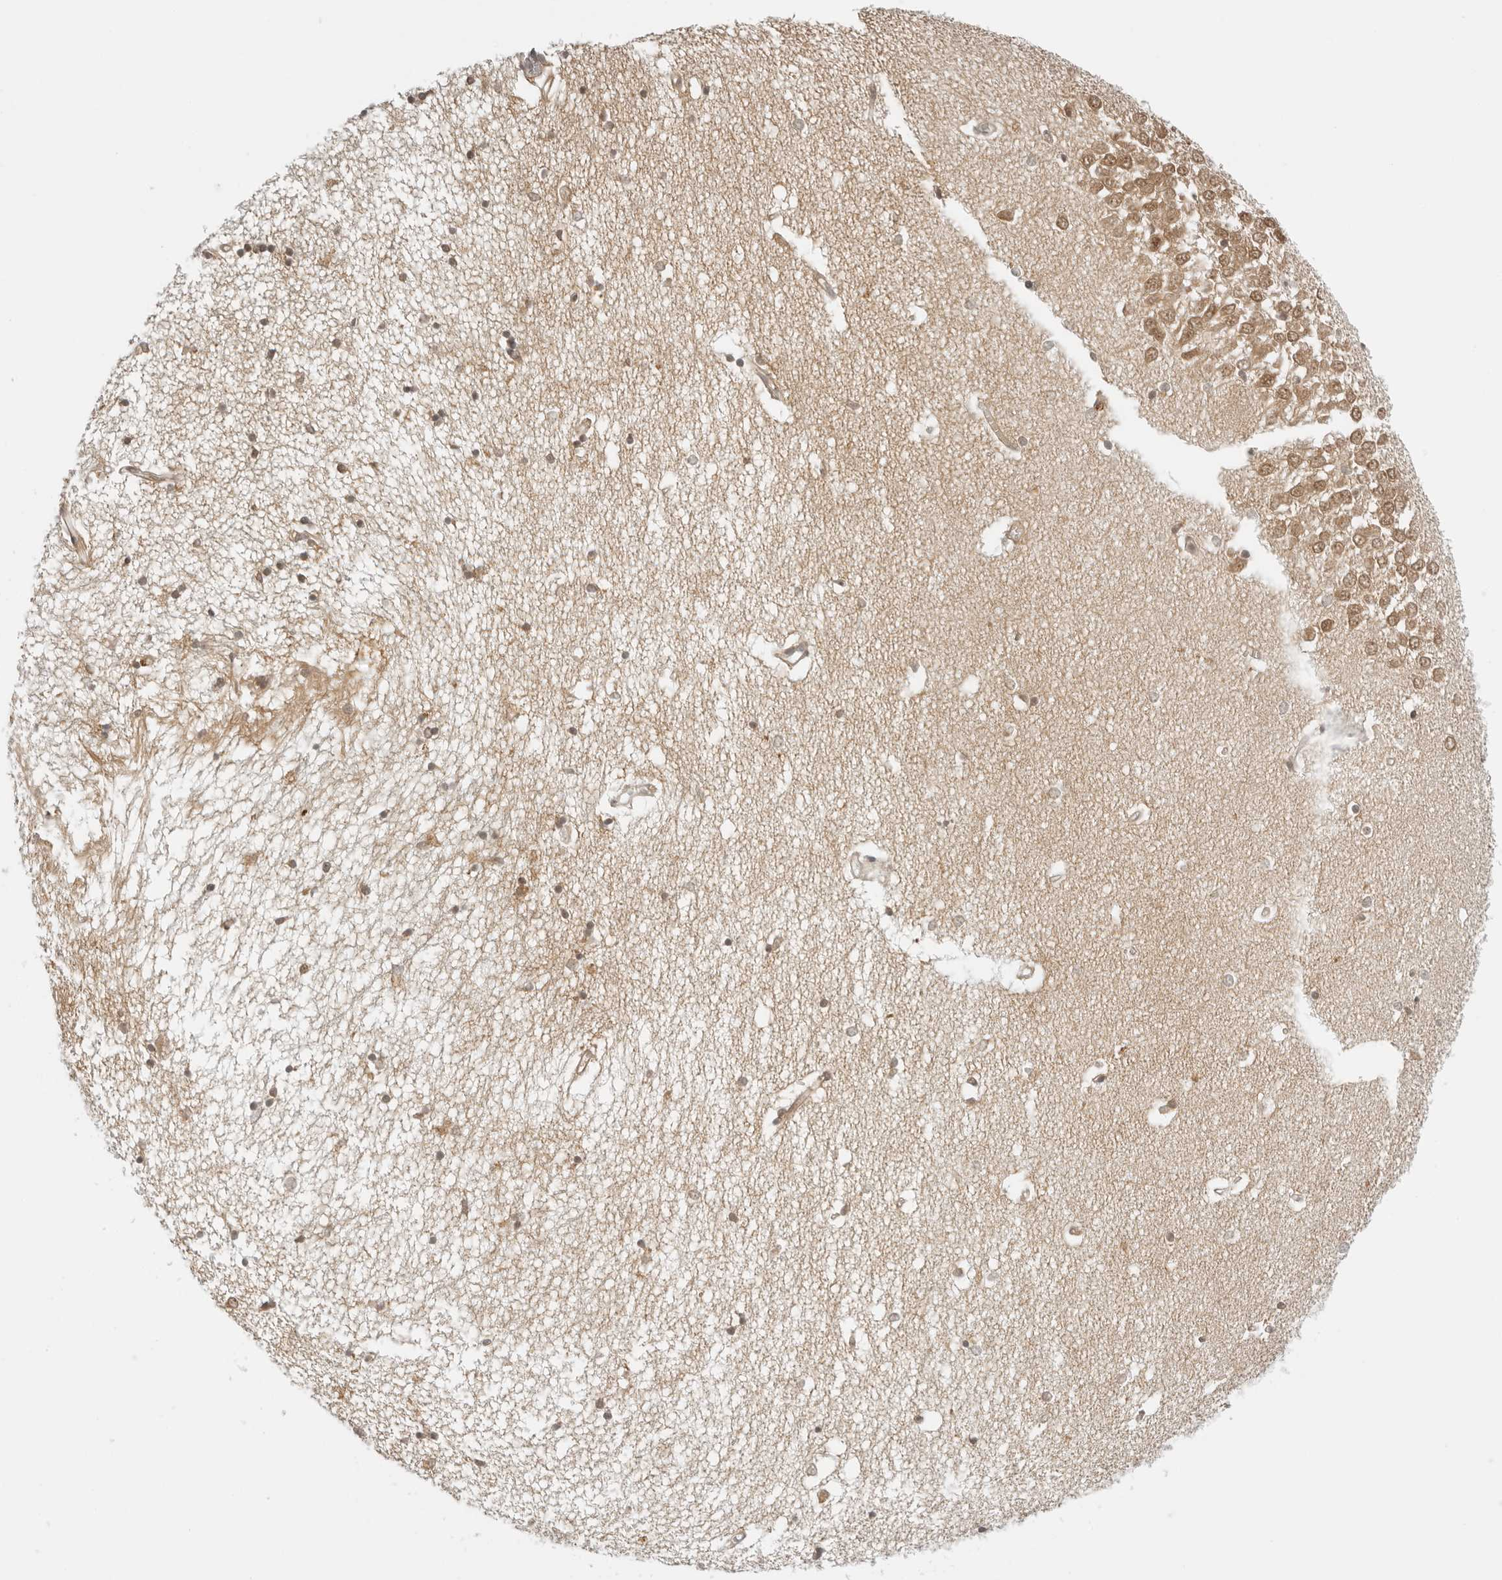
{"staining": {"intensity": "moderate", "quantity": "25%-75%", "location": "cytoplasmic/membranous"}, "tissue": "hippocampus", "cell_type": "Glial cells", "image_type": "normal", "snomed": [{"axis": "morphology", "description": "Normal tissue, NOS"}, {"axis": "topography", "description": "Hippocampus"}], "caption": "High-power microscopy captured an immunohistochemistry (IHC) image of normal hippocampus, revealing moderate cytoplasmic/membranous positivity in about 25%-75% of glial cells.", "gene": "RC3H1", "patient": {"sex": "male", "age": 70}}